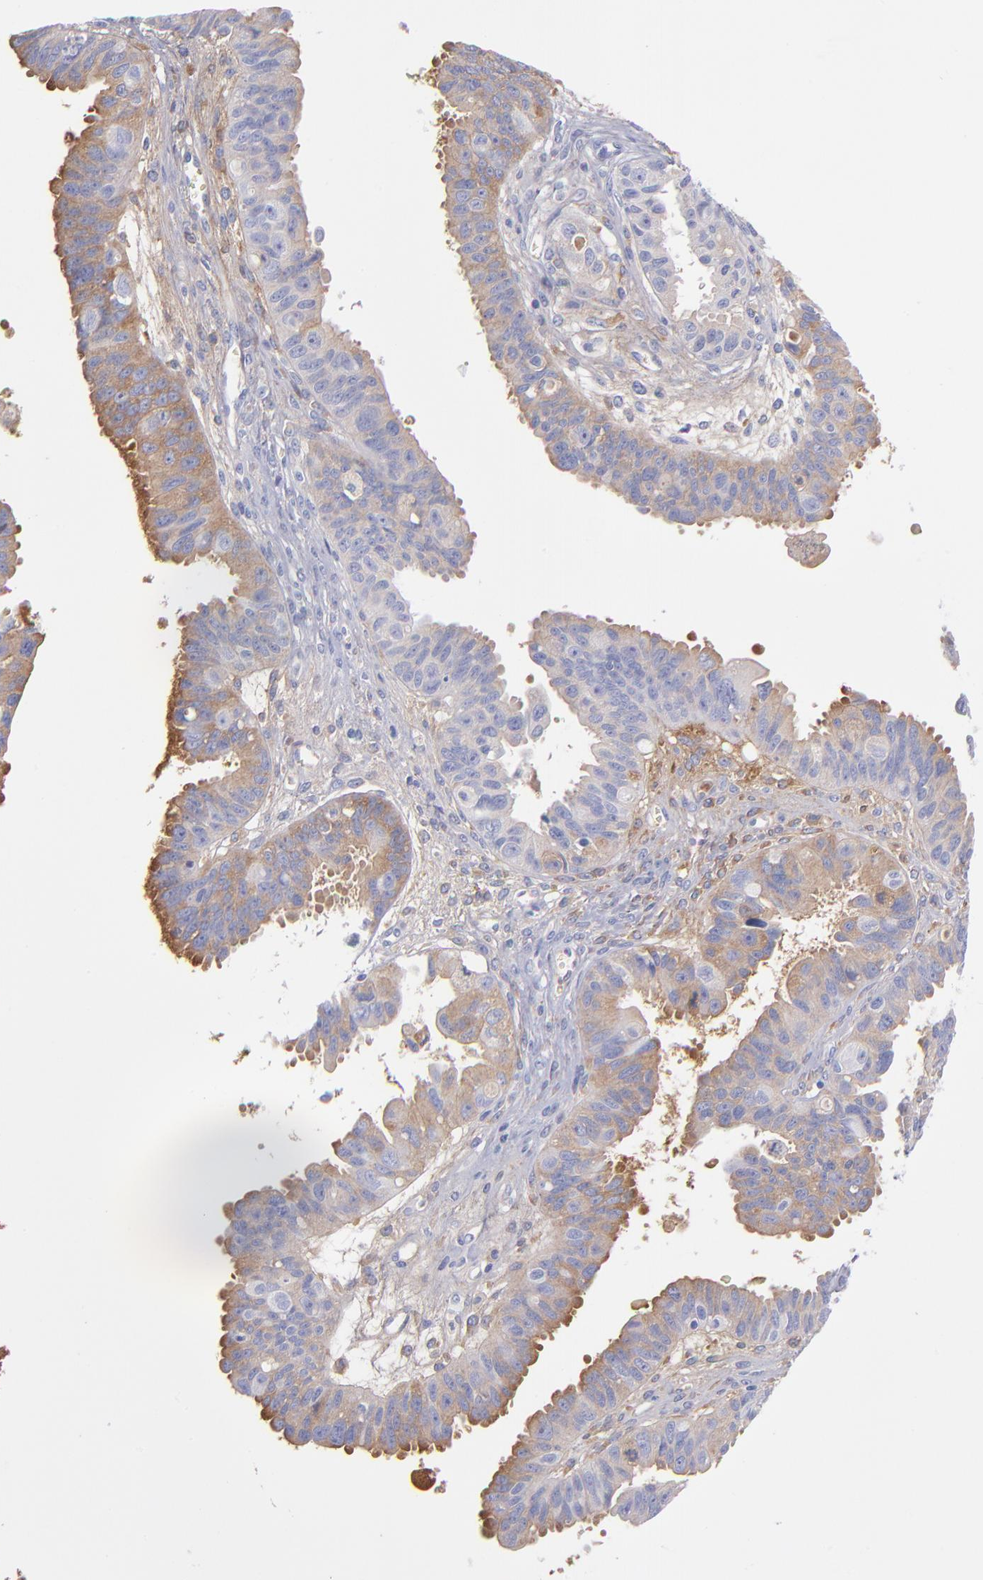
{"staining": {"intensity": "moderate", "quantity": "25%-75%", "location": "cytoplasmic/membranous"}, "tissue": "ovarian cancer", "cell_type": "Tumor cells", "image_type": "cancer", "snomed": [{"axis": "morphology", "description": "Carcinoma, endometroid"}, {"axis": "topography", "description": "Ovary"}], "caption": "Endometroid carcinoma (ovarian) stained with a brown dye exhibits moderate cytoplasmic/membranous positive staining in approximately 25%-75% of tumor cells.", "gene": "HP", "patient": {"sex": "female", "age": 85}}